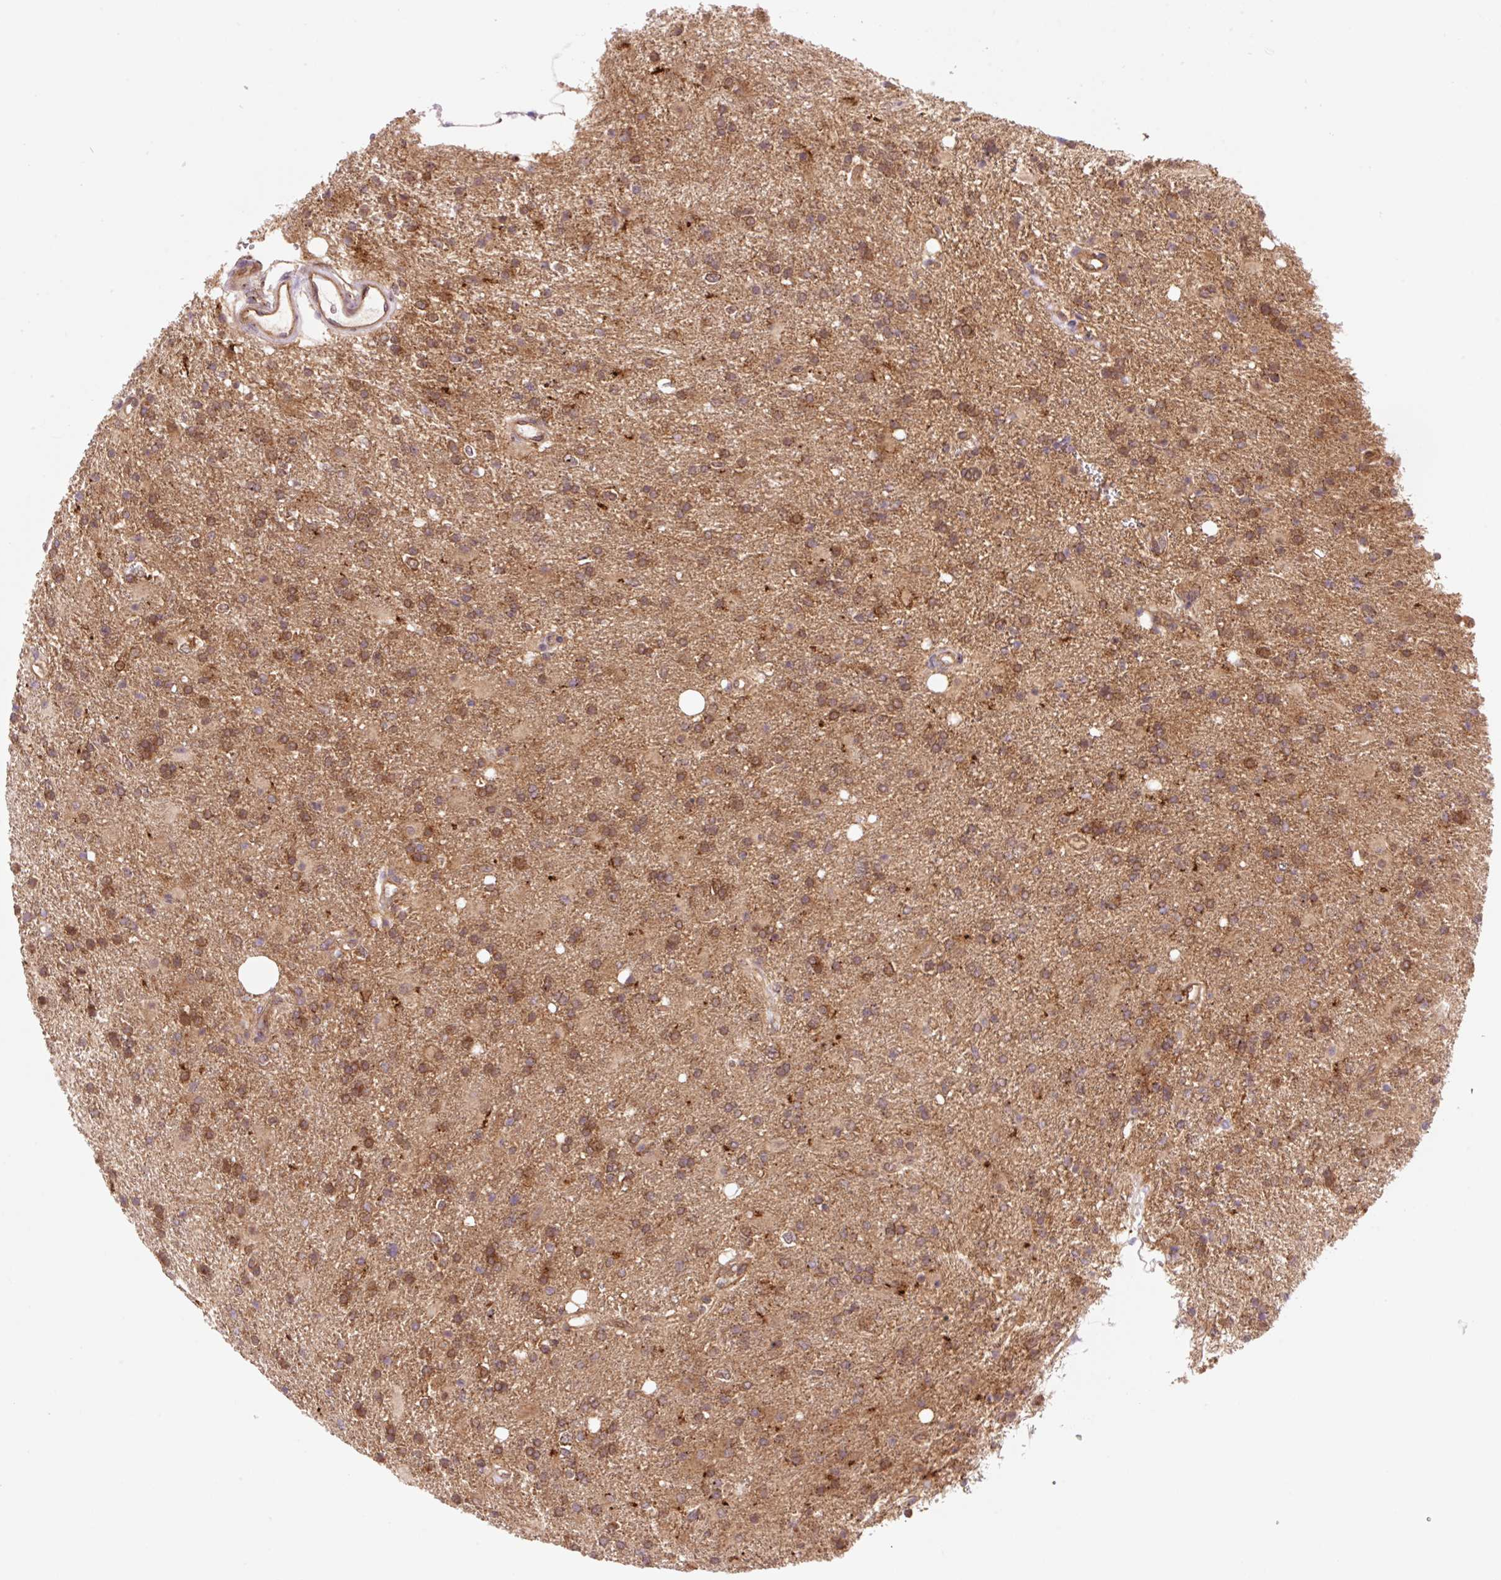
{"staining": {"intensity": "moderate", "quantity": ">75%", "location": "cytoplasmic/membranous"}, "tissue": "glioma", "cell_type": "Tumor cells", "image_type": "cancer", "snomed": [{"axis": "morphology", "description": "Glioma, malignant, High grade"}, {"axis": "topography", "description": "Brain"}], "caption": "Human malignant glioma (high-grade) stained for a protein (brown) reveals moderate cytoplasmic/membranous positive expression in approximately >75% of tumor cells.", "gene": "VPS4A", "patient": {"sex": "male", "age": 56}}